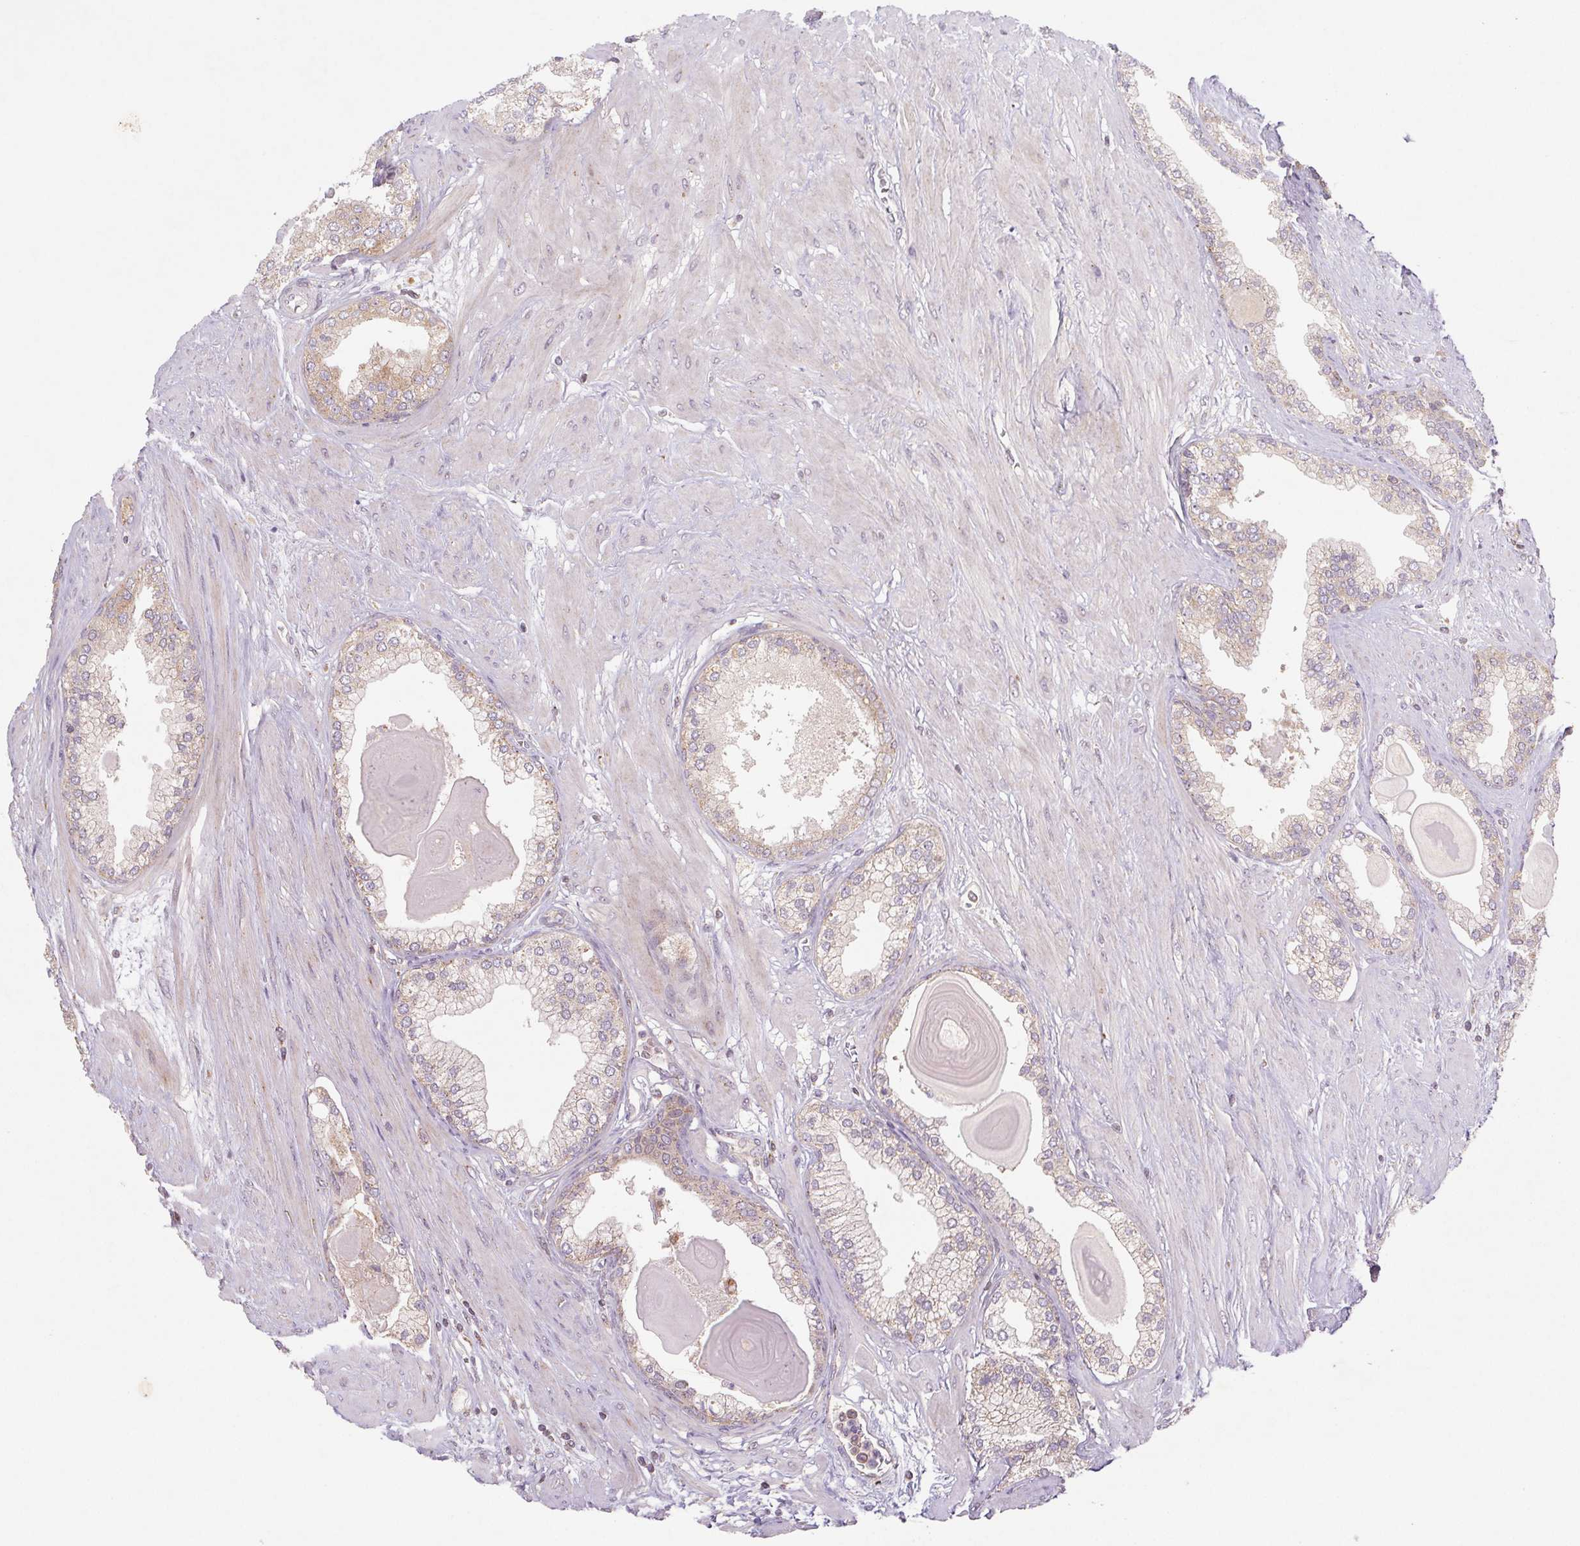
{"staining": {"intensity": "weak", "quantity": "<25%", "location": "cytoplasmic/membranous"}, "tissue": "prostate cancer", "cell_type": "Tumor cells", "image_type": "cancer", "snomed": [{"axis": "morphology", "description": "Adenocarcinoma, Low grade"}, {"axis": "topography", "description": "Prostate"}], "caption": "Protein analysis of prostate low-grade adenocarcinoma displays no significant staining in tumor cells.", "gene": "MTHFD1", "patient": {"sex": "male", "age": 64}}